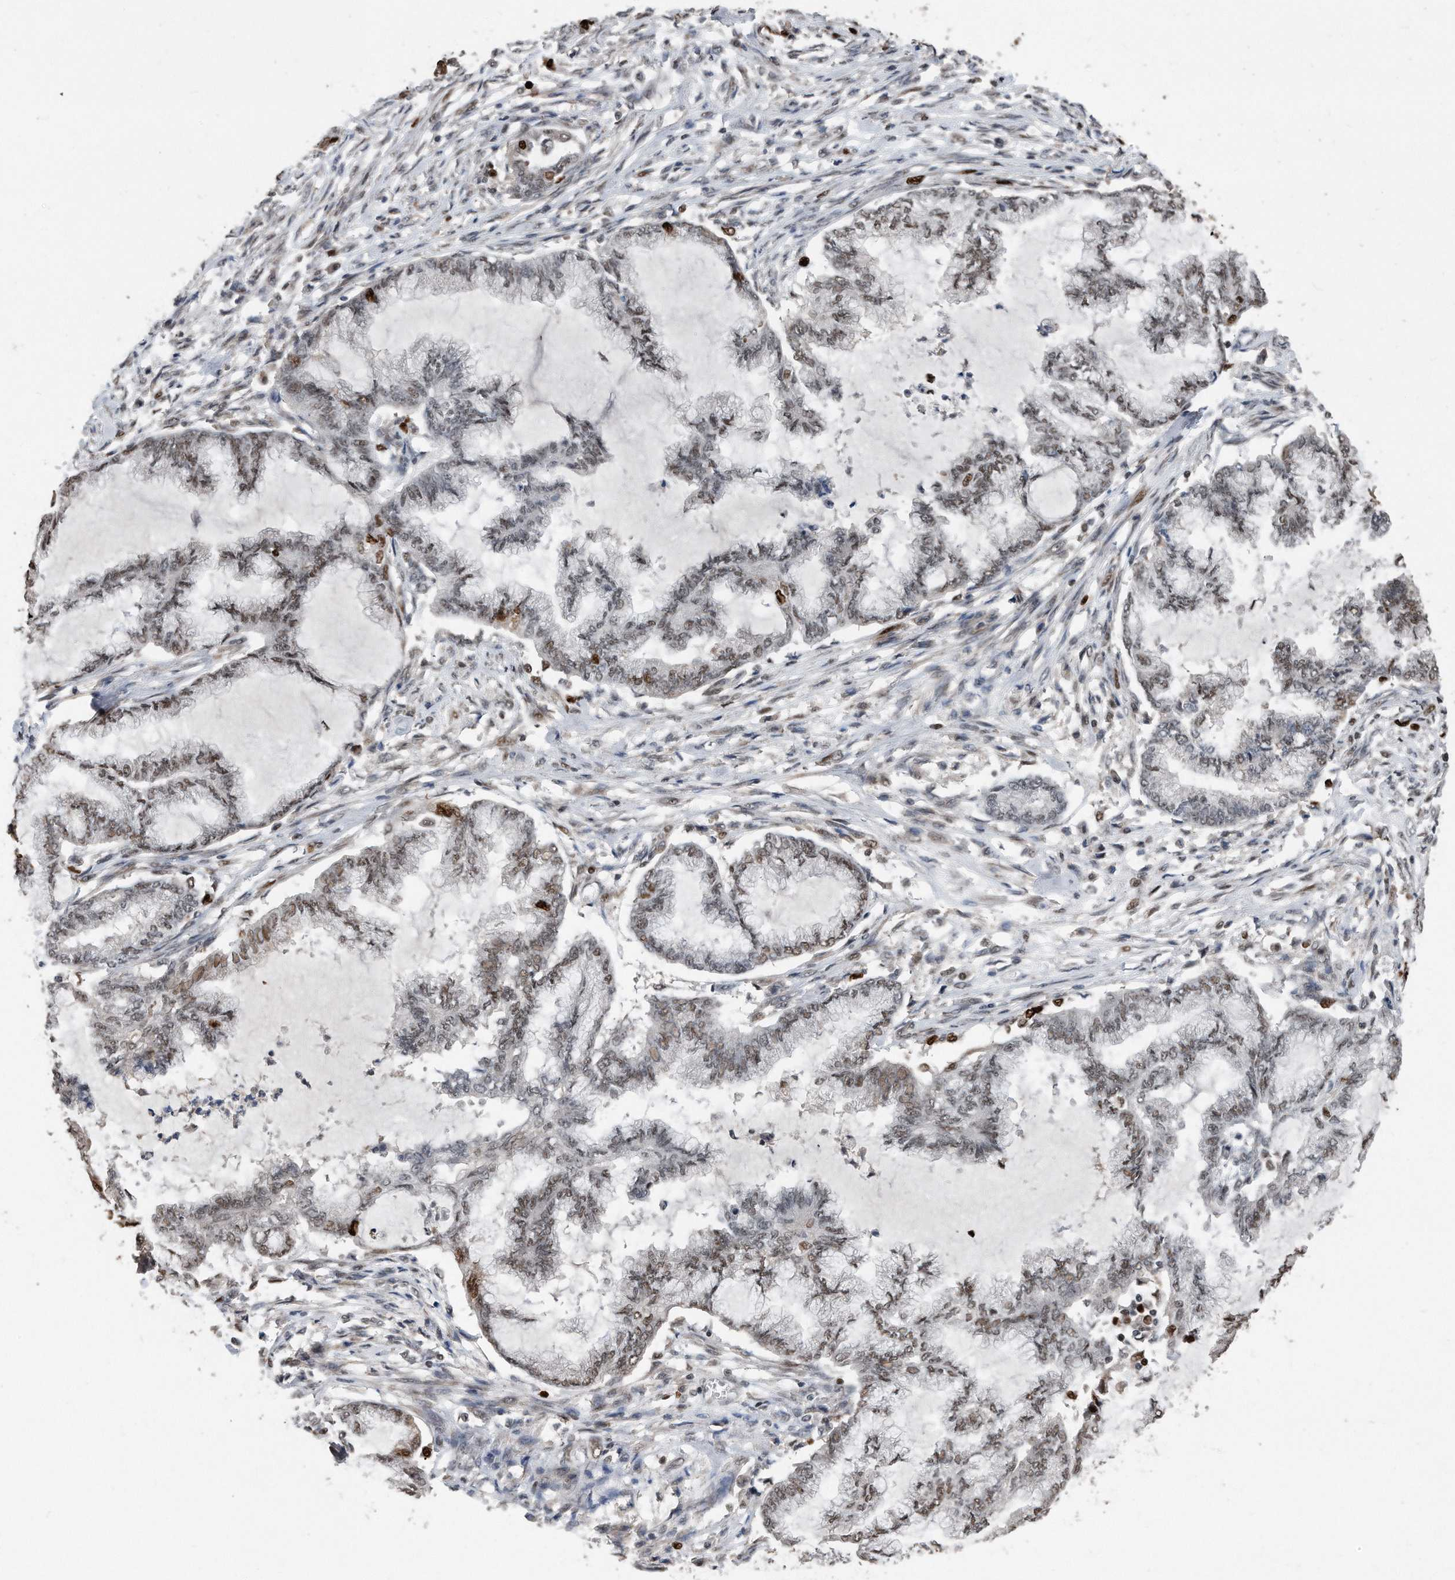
{"staining": {"intensity": "moderate", "quantity": ">75%", "location": "nuclear"}, "tissue": "endometrial cancer", "cell_type": "Tumor cells", "image_type": "cancer", "snomed": [{"axis": "morphology", "description": "Adenocarcinoma, NOS"}, {"axis": "topography", "description": "Endometrium"}], "caption": "Endometrial adenocarcinoma stained with a protein marker demonstrates moderate staining in tumor cells.", "gene": "PCNA", "patient": {"sex": "female", "age": 86}}